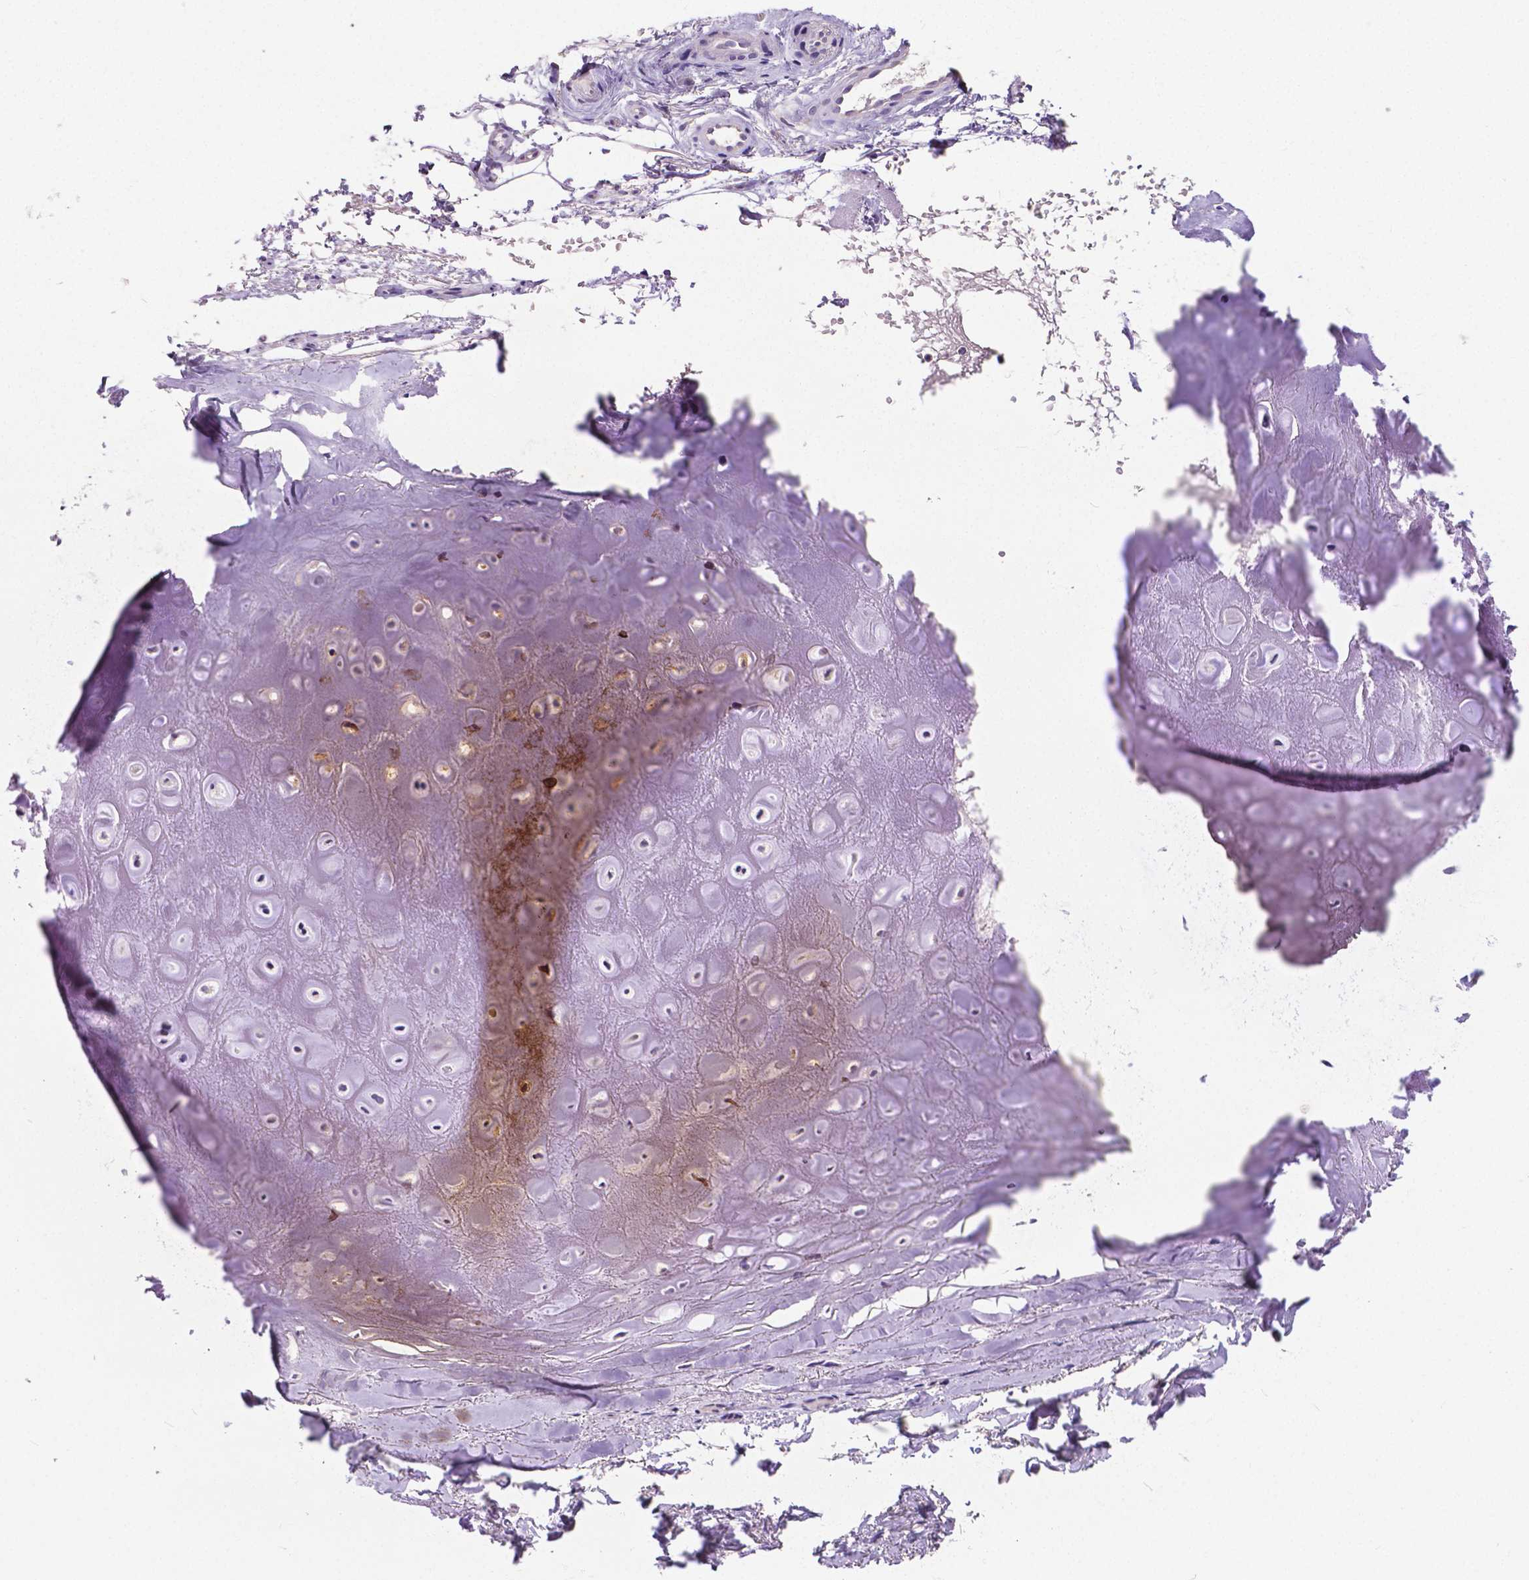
{"staining": {"intensity": "moderate", "quantity": "<25%", "location": "cytoplasmic/membranous,nuclear"}, "tissue": "soft tissue", "cell_type": "Chondrocytes", "image_type": "normal", "snomed": [{"axis": "morphology", "description": "Normal tissue, NOS"}, {"axis": "topography", "description": "Cartilage tissue"}], "caption": "Immunohistochemistry photomicrograph of unremarkable human soft tissue stained for a protein (brown), which shows low levels of moderate cytoplasmic/membranous,nuclear staining in approximately <25% of chondrocytes.", "gene": "DICER1", "patient": {"sex": "male", "age": 65}}